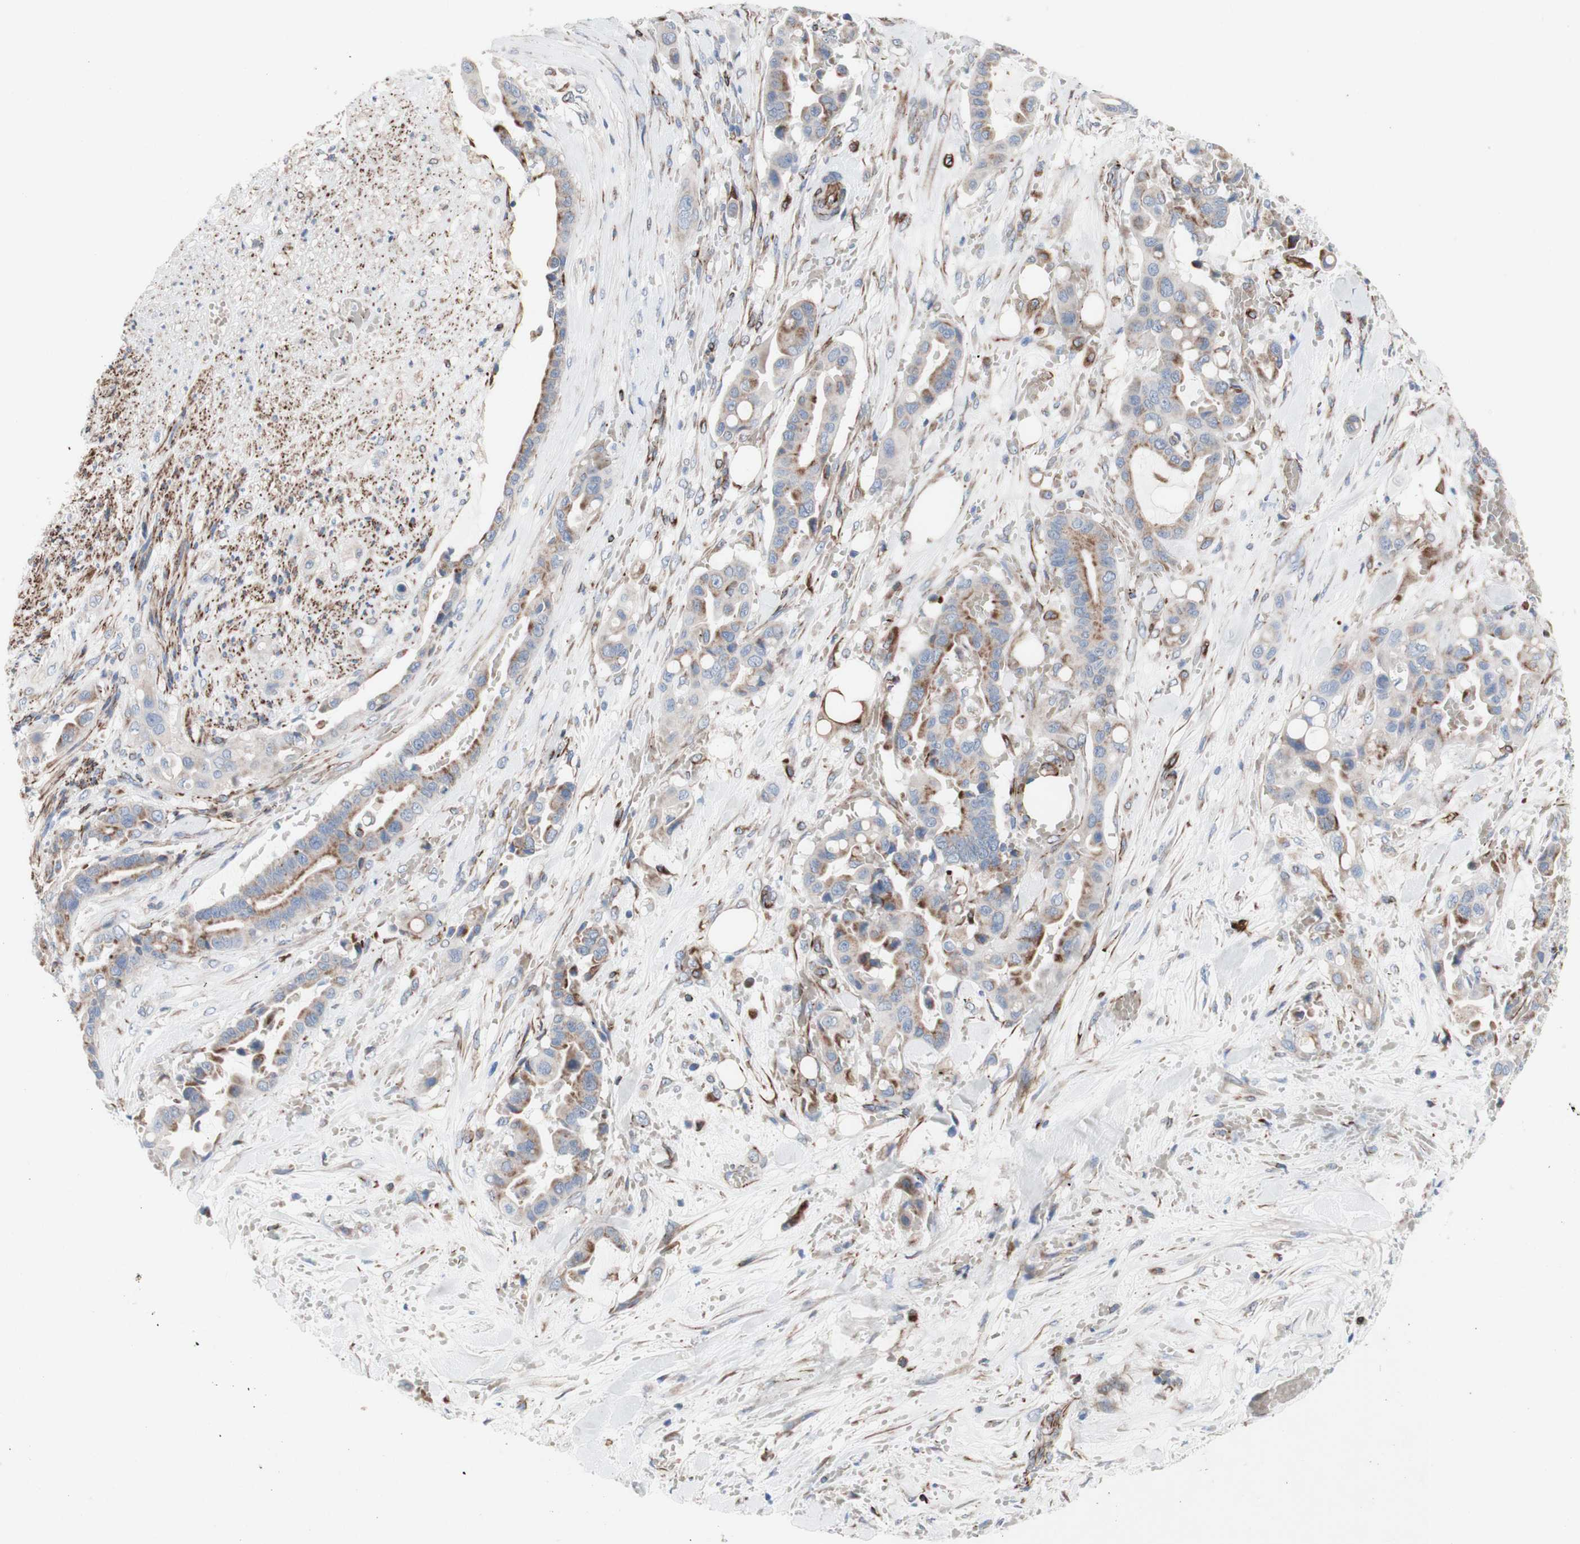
{"staining": {"intensity": "moderate", "quantity": "25%-75%", "location": "cytoplasmic/membranous"}, "tissue": "liver cancer", "cell_type": "Tumor cells", "image_type": "cancer", "snomed": [{"axis": "morphology", "description": "Cholangiocarcinoma"}, {"axis": "topography", "description": "Liver"}], "caption": "Protein expression by immunohistochemistry demonstrates moderate cytoplasmic/membranous staining in approximately 25%-75% of tumor cells in liver cancer (cholangiocarcinoma).", "gene": "AGPAT5", "patient": {"sex": "female", "age": 61}}